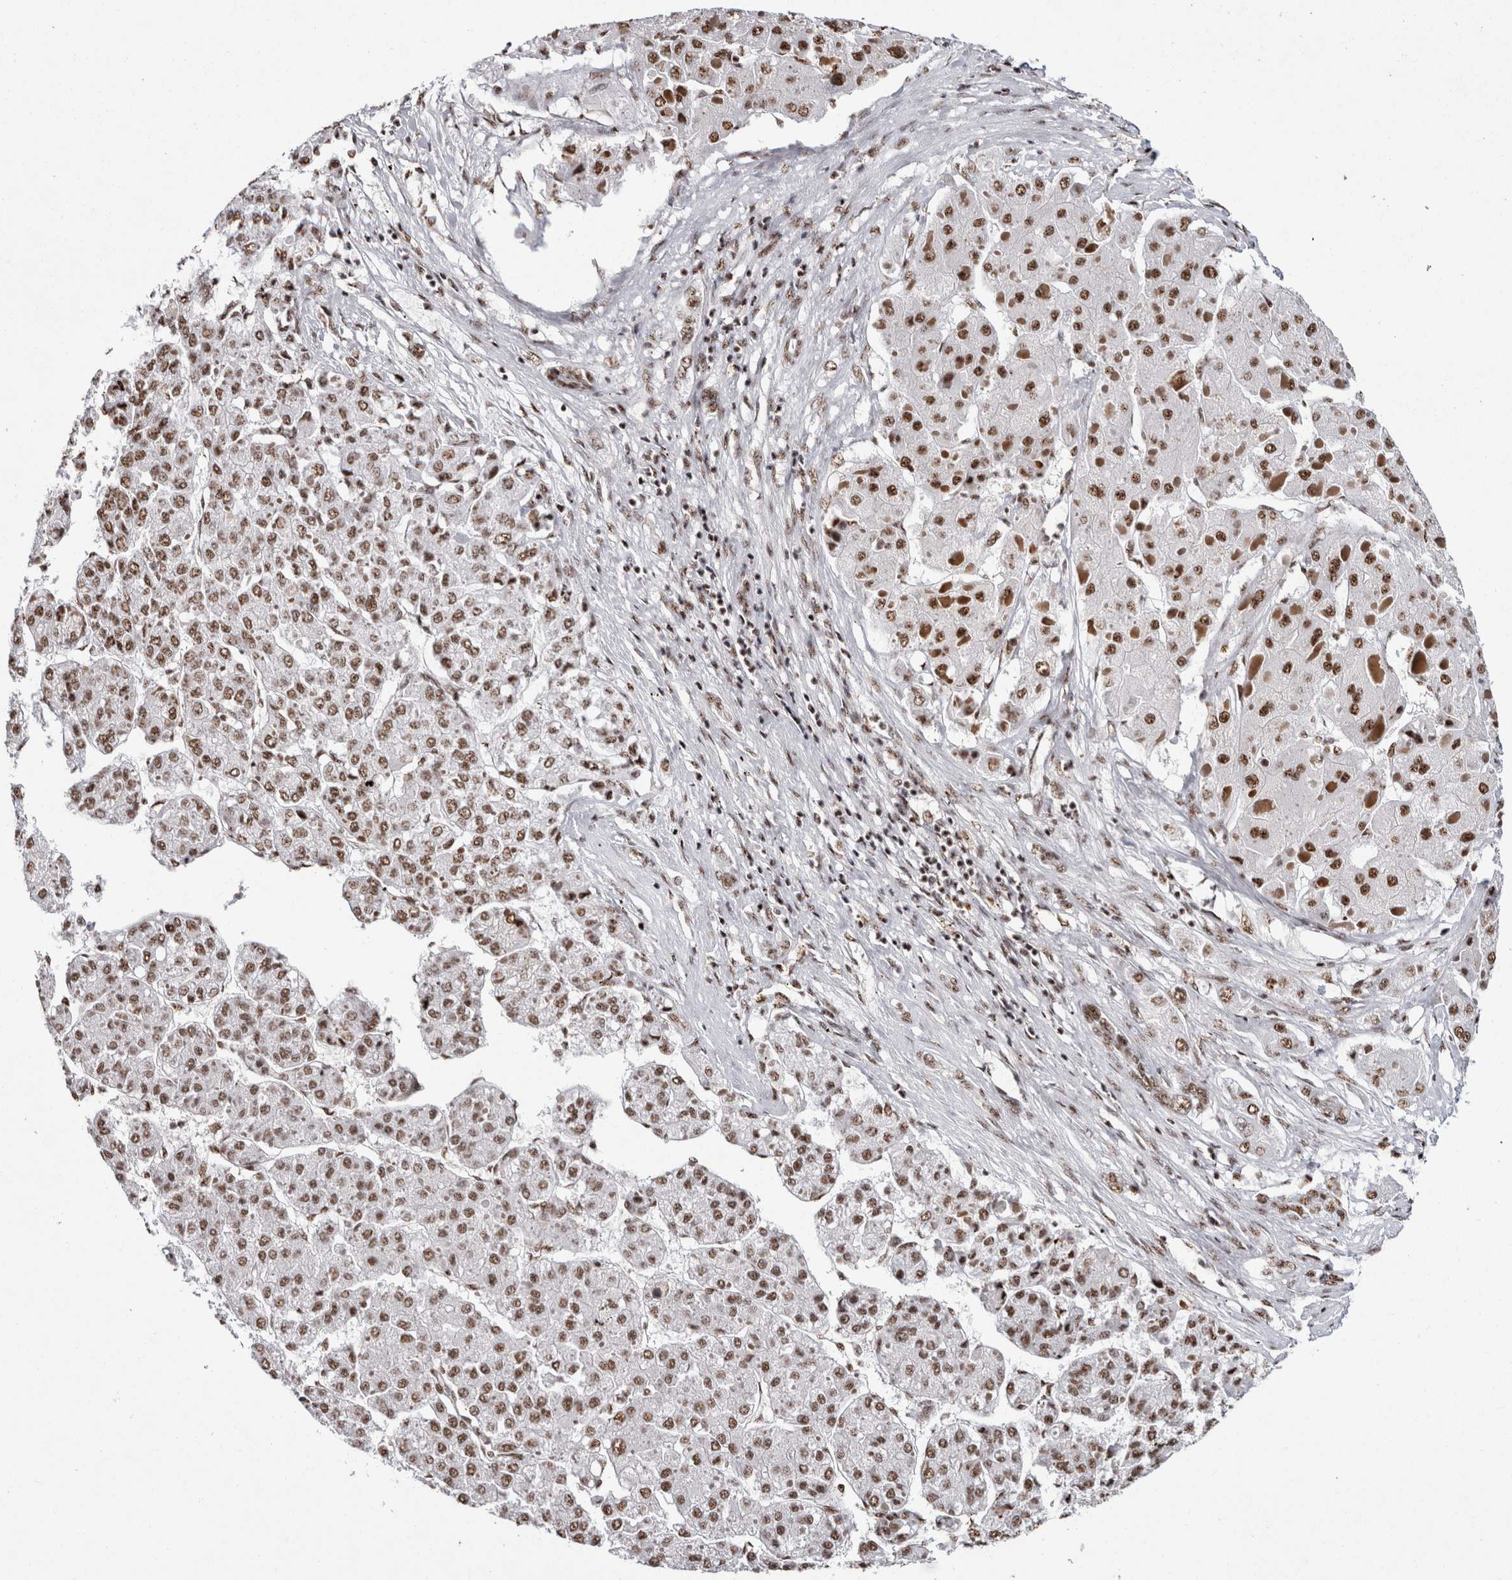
{"staining": {"intensity": "moderate", "quantity": ">75%", "location": "nuclear"}, "tissue": "liver cancer", "cell_type": "Tumor cells", "image_type": "cancer", "snomed": [{"axis": "morphology", "description": "Carcinoma, Hepatocellular, NOS"}, {"axis": "topography", "description": "Liver"}], "caption": "The photomicrograph demonstrates staining of liver hepatocellular carcinoma, revealing moderate nuclear protein expression (brown color) within tumor cells.", "gene": "MKNK1", "patient": {"sex": "female", "age": 73}}